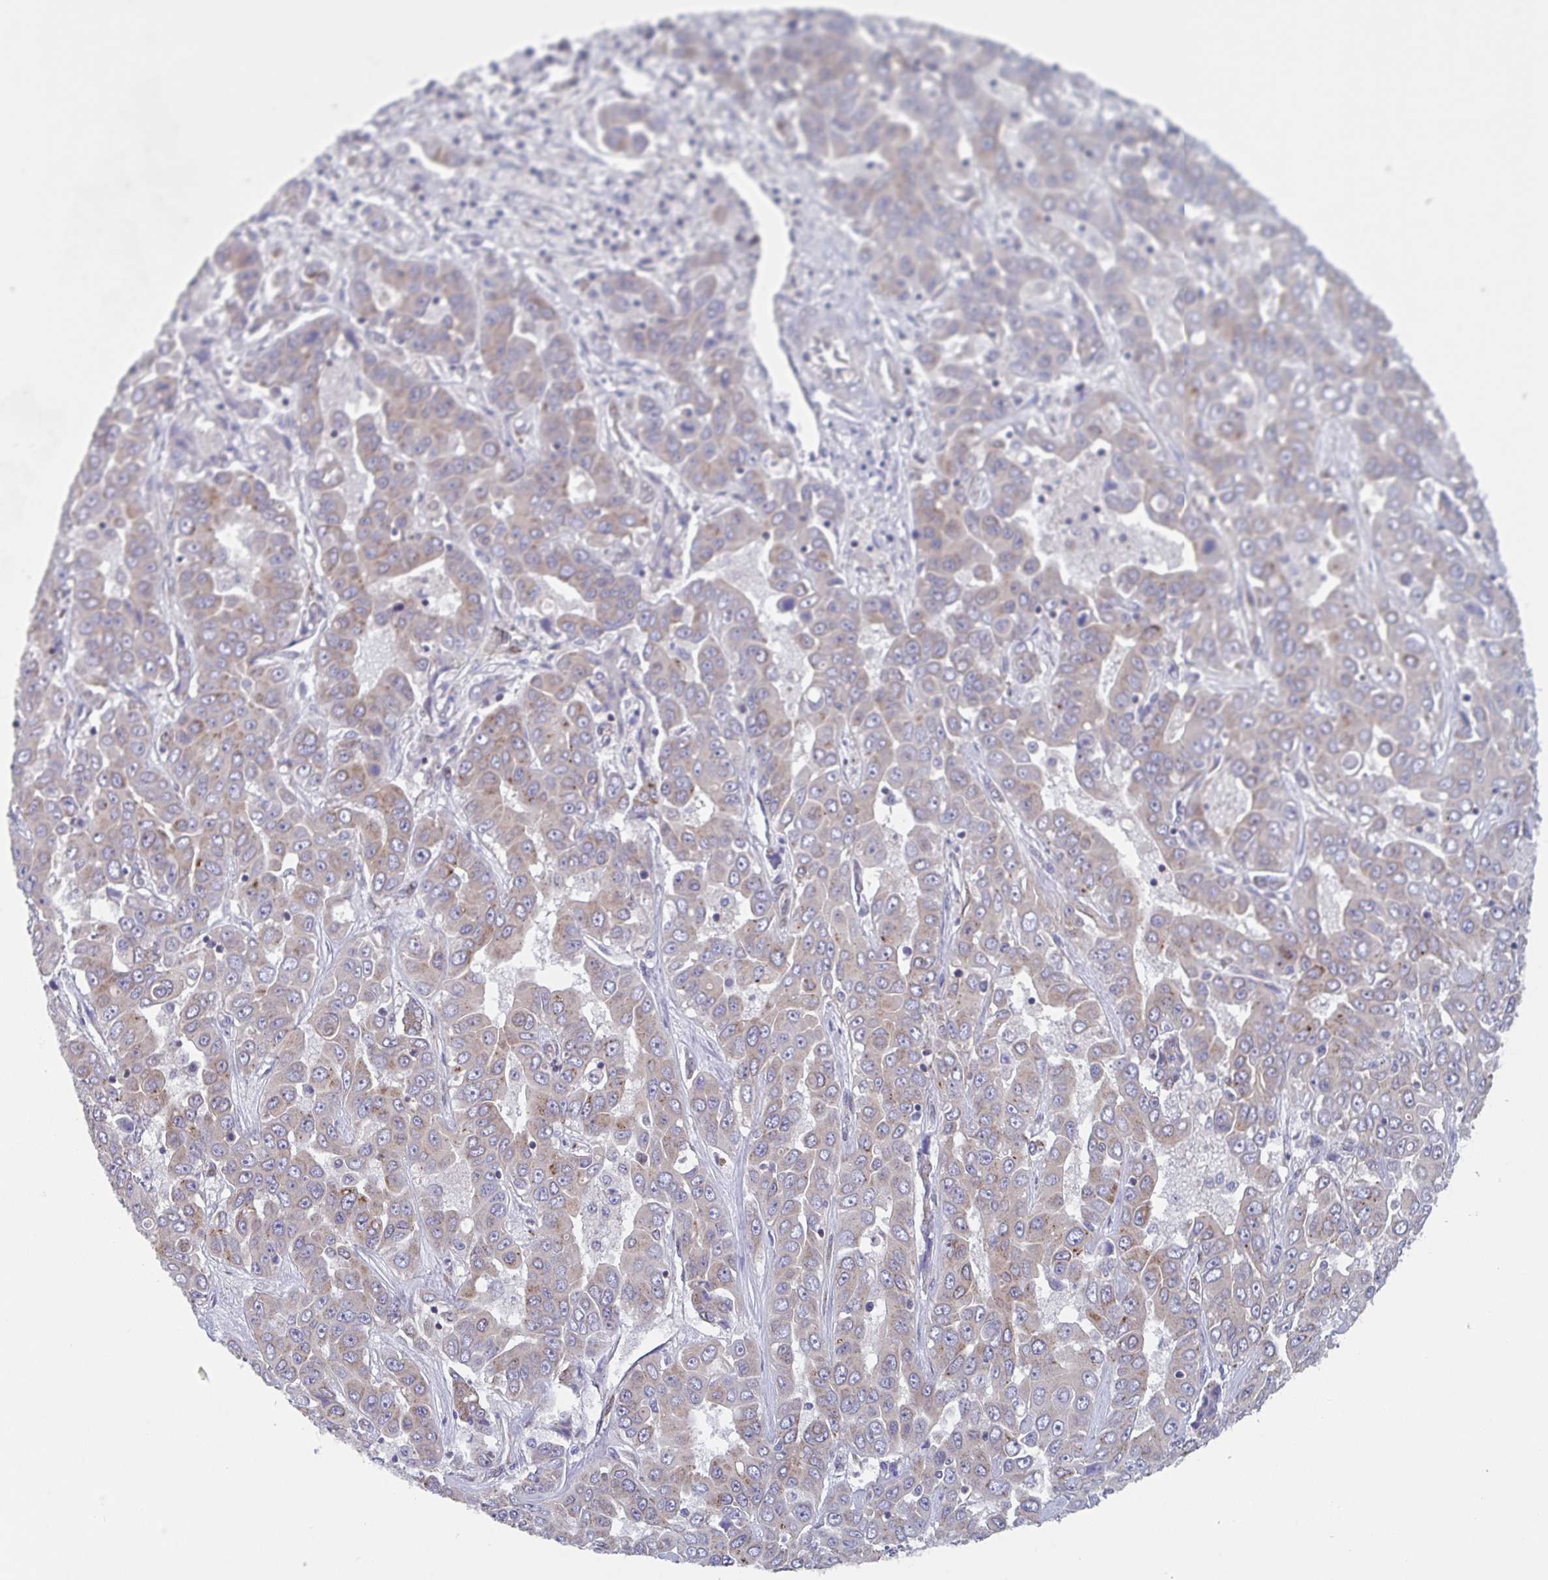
{"staining": {"intensity": "weak", "quantity": ">75%", "location": "cytoplasmic/membranous"}, "tissue": "liver cancer", "cell_type": "Tumor cells", "image_type": "cancer", "snomed": [{"axis": "morphology", "description": "Cholangiocarcinoma"}, {"axis": "topography", "description": "Liver"}], "caption": "This micrograph exhibits IHC staining of human cholangiocarcinoma (liver), with low weak cytoplasmic/membranous expression in about >75% of tumor cells.", "gene": "PROSER3", "patient": {"sex": "female", "age": 52}}